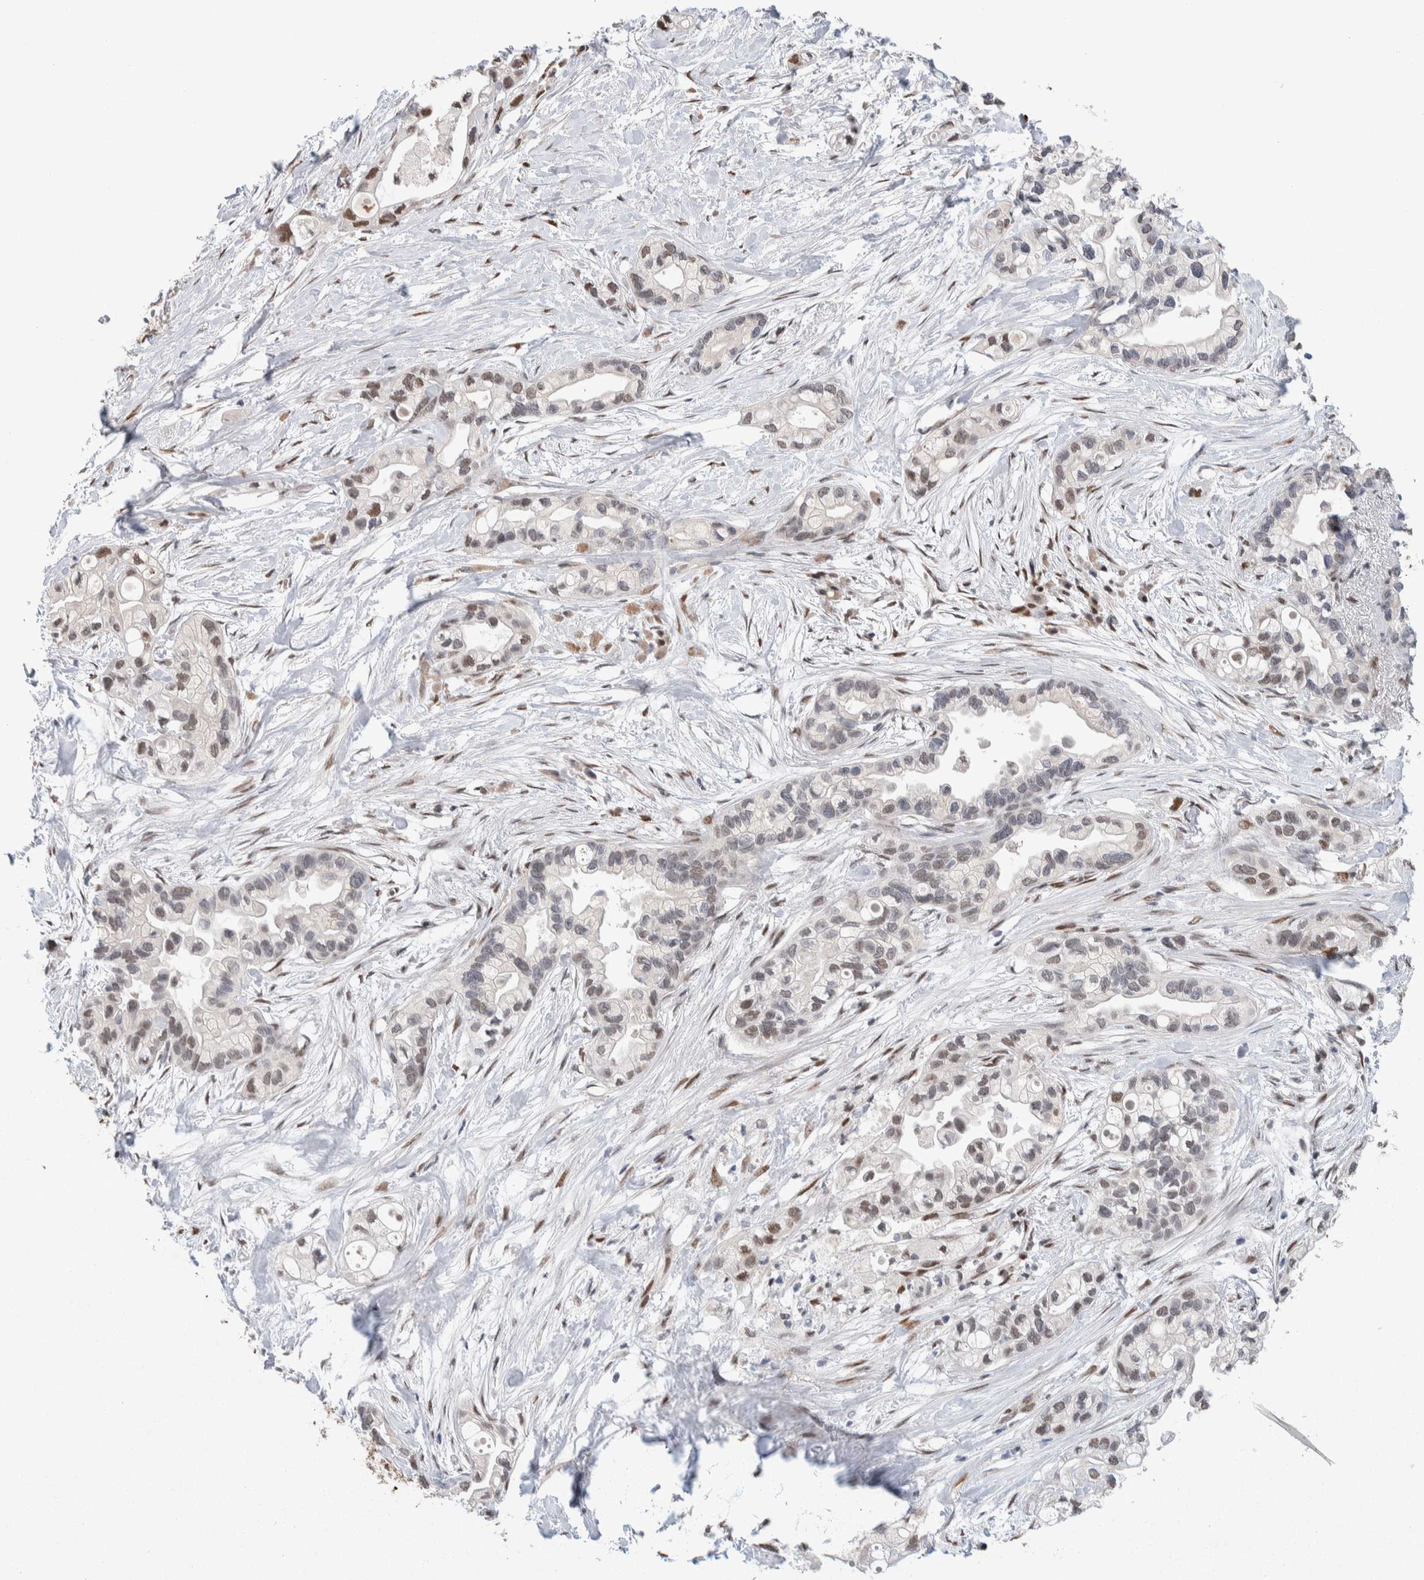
{"staining": {"intensity": "moderate", "quantity": "25%-75%", "location": "nuclear"}, "tissue": "pancreatic cancer", "cell_type": "Tumor cells", "image_type": "cancer", "snomed": [{"axis": "morphology", "description": "Adenocarcinoma, NOS"}, {"axis": "topography", "description": "Pancreas"}], "caption": "The micrograph demonstrates immunohistochemical staining of pancreatic cancer. There is moderate nuclear staining is present in approximately 25%-75% of tumor cells. The protein is stained brown, and the nuclei are stained in blue (DAB (3,3'-diaminobenzidine) IHC with brightfield microscopy, high magnification).", "gene": "PRMT1", "patient": {"sex": "female", "age": 77}}